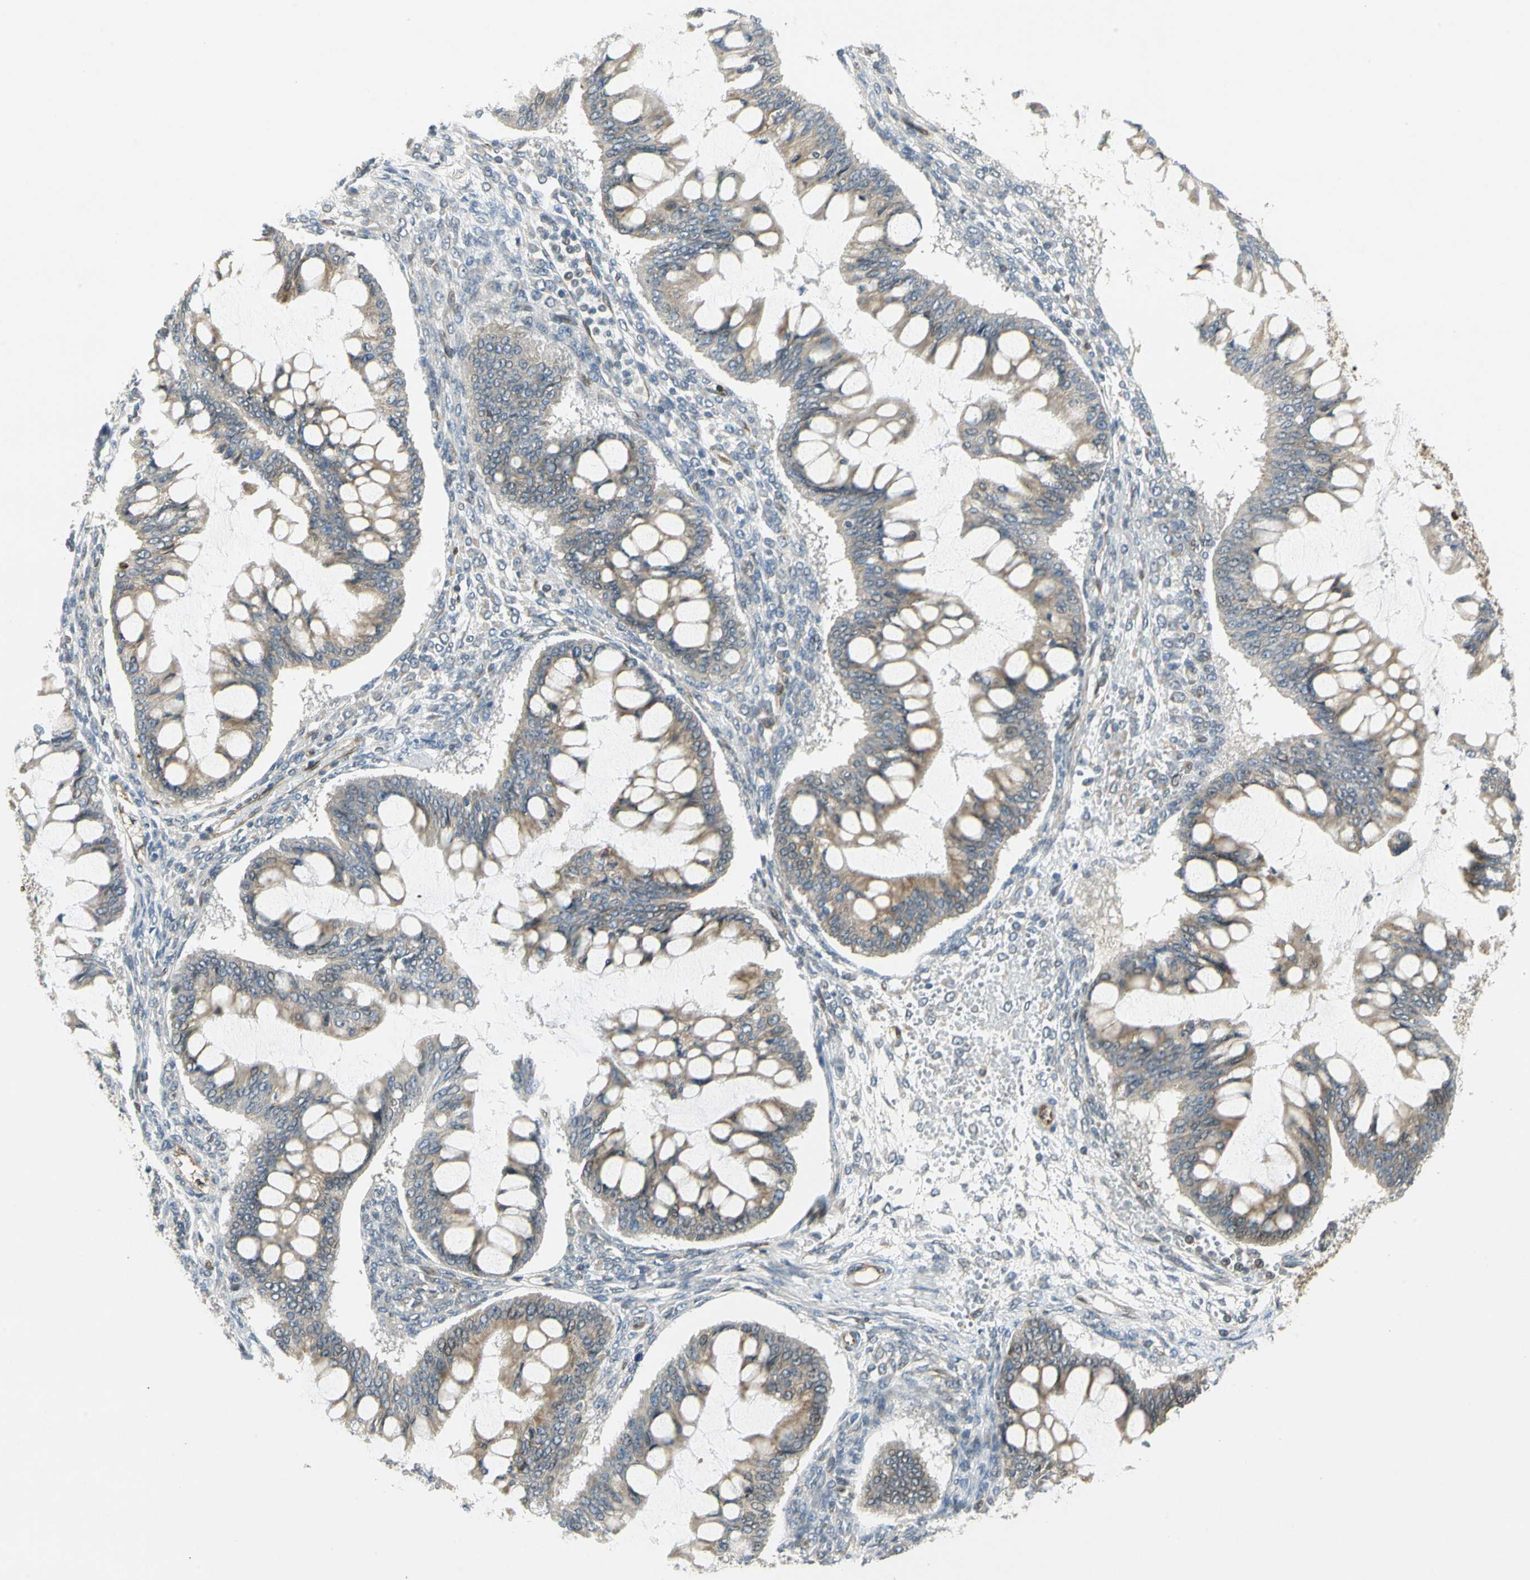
{"staining": {"intensity": "weak", "quantity": ">75%", "location": "cytoplasmic/membranous"}, "tissue": "ovarian cancer", "cell_type": "Tumor cells", "image_type": "cancer", "snomed": [{"axis": "morphology", "description": "Cystadenocarcinoma, mucinous, NOS"}, {"axis": "topography", "description": "Ovary"}], "caption": "The histopathology image shows staining of ovarian mucinous cystadenocarcinoma, revealing weak cytoplasmic/membranous protein expression (brown color) within tumor cells. The staining is performed using DAB (3,3'-diaminobenzidine) brown chromogen to label protein expression. The nuclei are counter-stained blue using hematoxylin.", "gene": "TAPBP", "patient": {"sex": "female", "age": 73}}